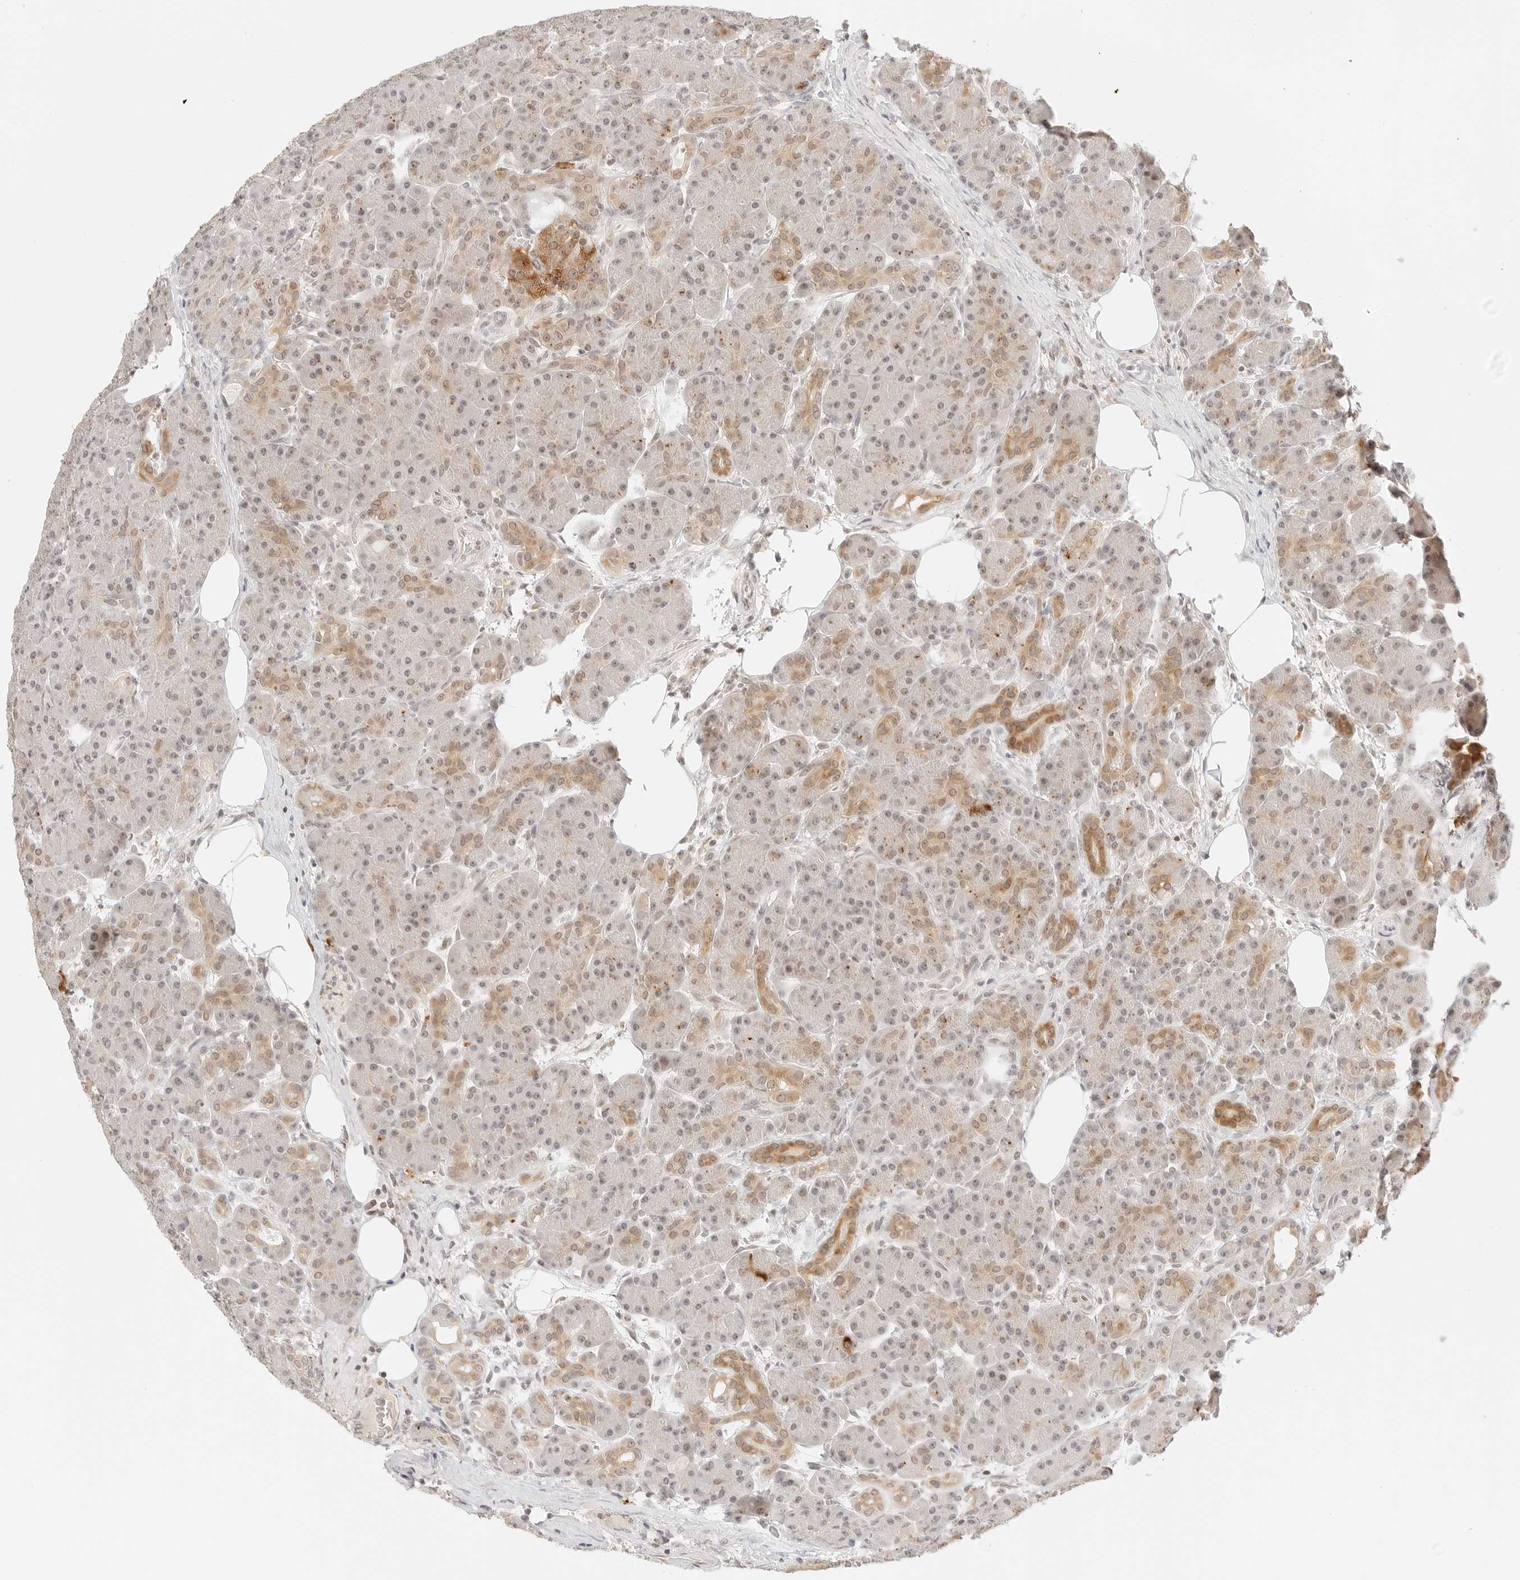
{"staining": {"intensity": "moderate", "quantity": "25%-75%", "location": "cytoplasmic/membranous,nuclear"}, "tissue": "pancreas", "cell_type": "Exocrine glandular cells", "image_type": "normal", "snomed": [{"axis": "morphology", "description": "Normal tissue, NOS"}, {"axis": "topography", "description": "Pancreas"}], "caption": "The immunohistochemical stain shows moderate cytoplasmic/membranous,nuclear positivity in exocrine glandular cells of unremarkable pancreas.", "gene": "SEPTIN4", "patient": {"sex": "male", "age": 63}}